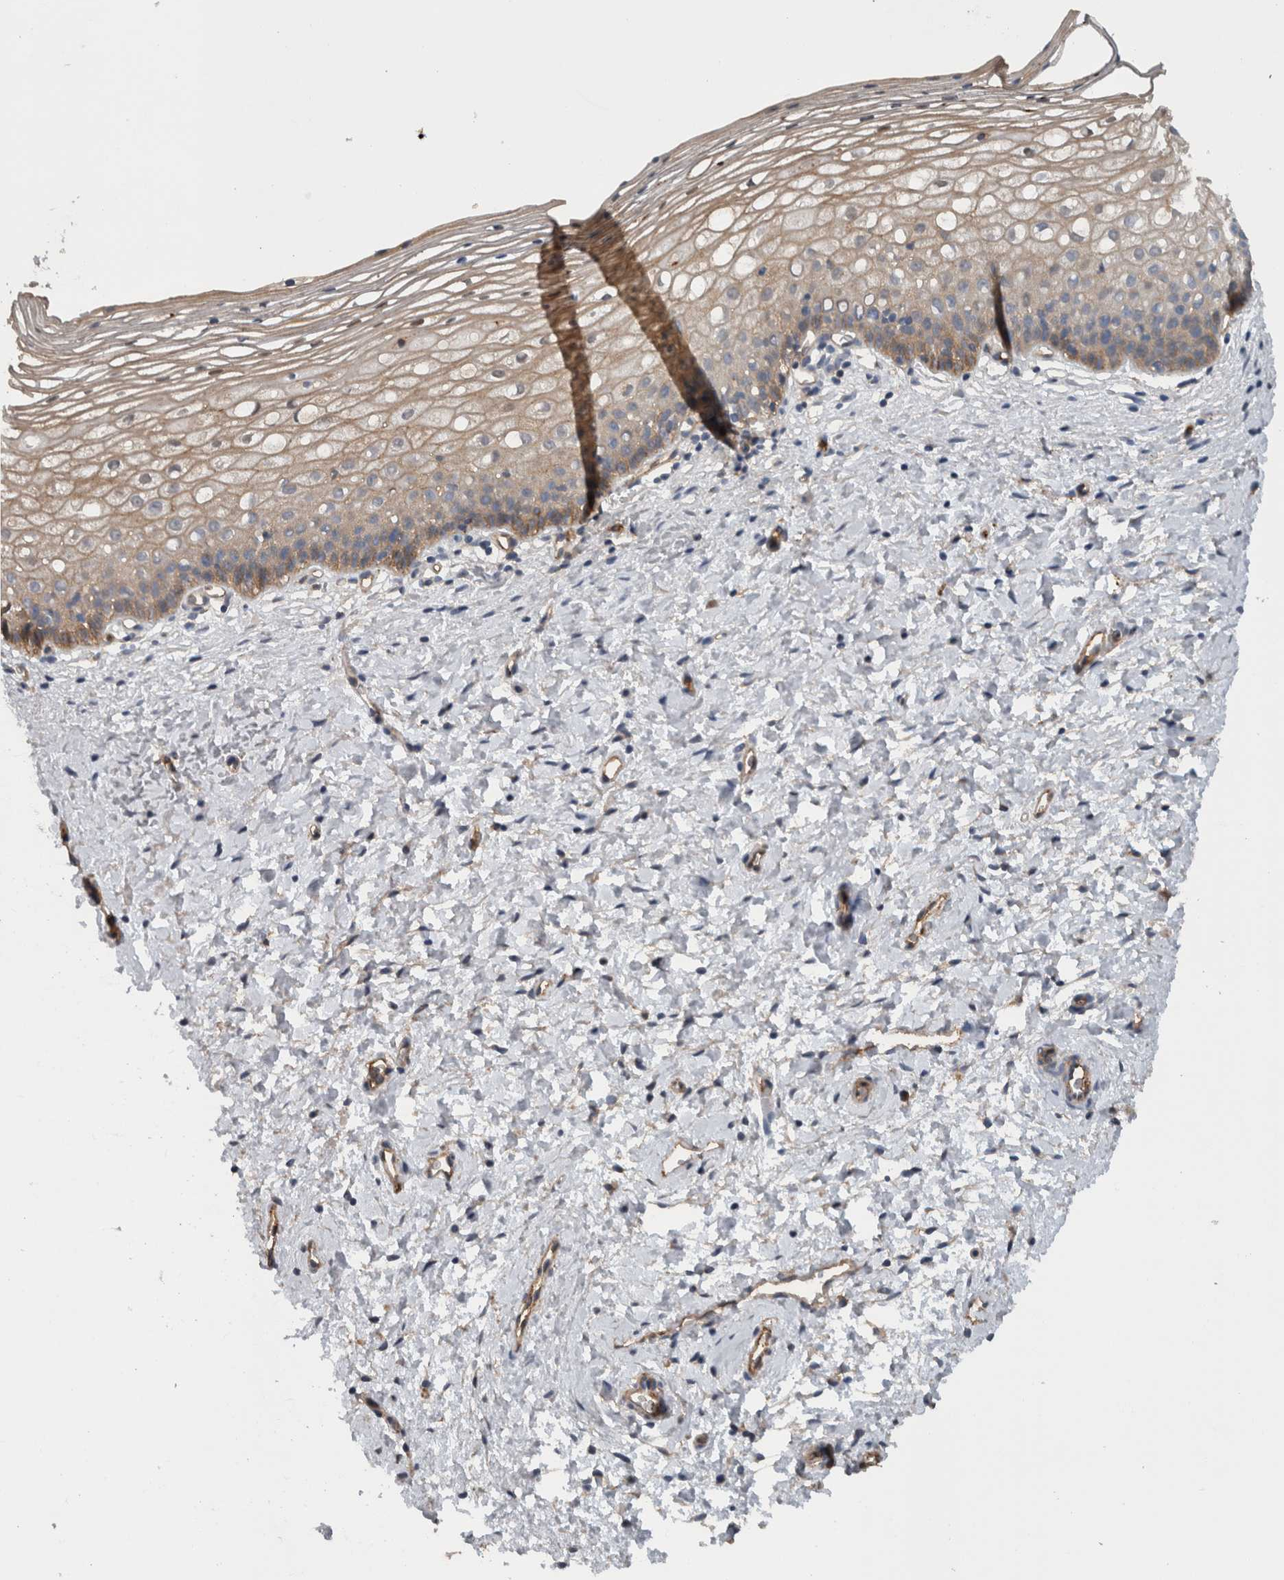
{"staining": {"intensity": "moderate", "quantity": "<25%", "location": "cytoplasmic/membranous"}, "tissue": "cervix", "cell_type": "Squamous epithelial cells", "image_type": "normal", "snomed": [{"axis": "morphology", "description": "Normal tissue, NOS"}, {"axis": "topography", "description": "Cervix"}], "caption": "Cervix stained with immunohistochemistry reveals moderate cytoplasmic/membranous staining in about <25% of squamous epithelial cells.", "gene": "CD59", "patient": {"sex": "female", "age": 72}}